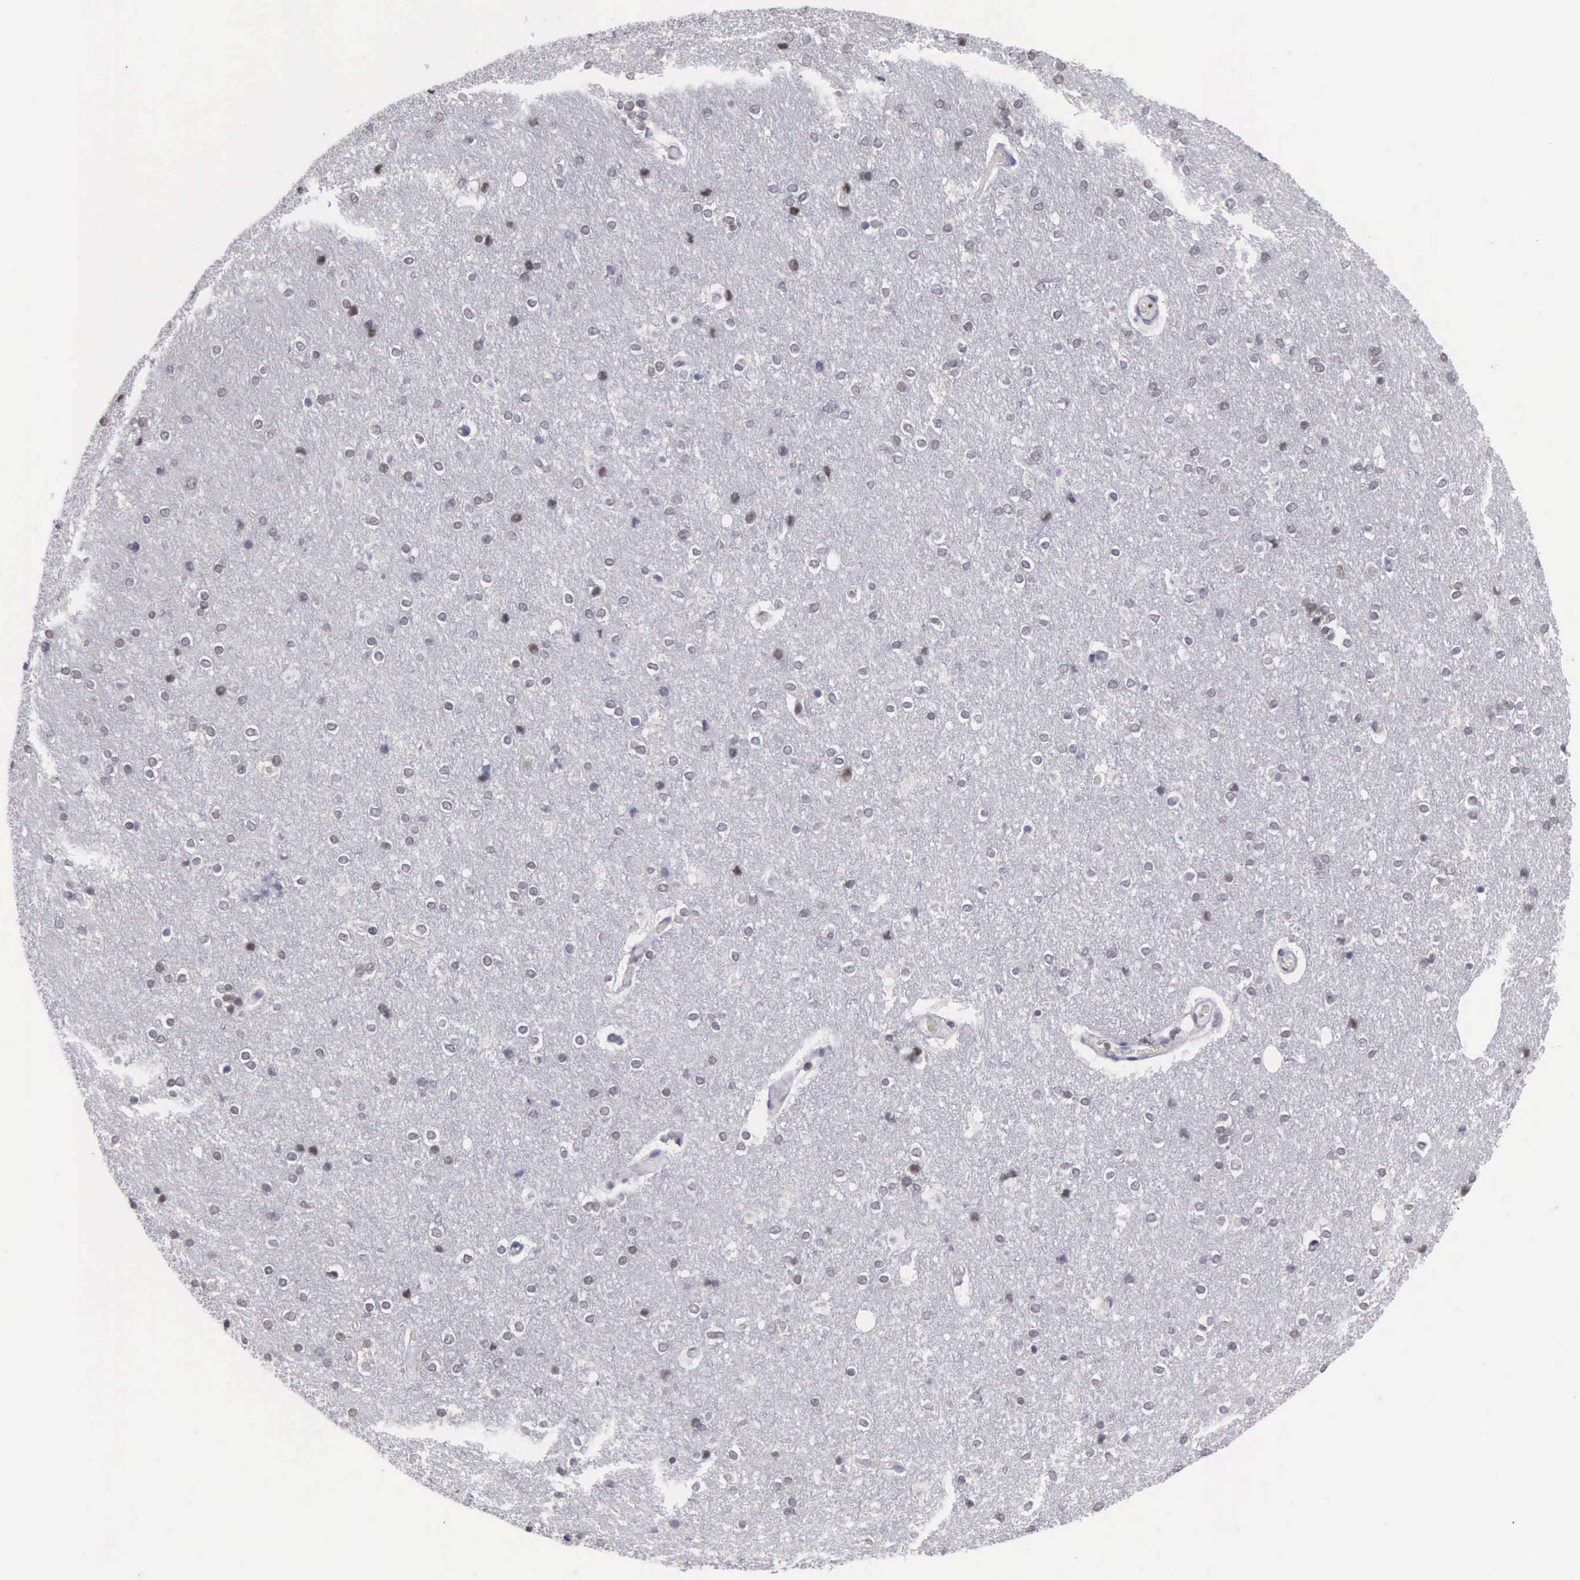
{"staining": {"intensity": "negative", "quantity": "none", "location": "none"}, "tissue": "cerebral cortex", "cell_type": "Endothelial cells", "image_type": "normal", "snomed": [{"axis": "morphology", "description": "Normal tissue, NOS"}, {"axis": "topography", "description": "Cerebral cortex"}], "caption": "Histopathology image shows no protein staining in endothelial cells of unremarkable cerebral cortex. The staining is performed using DAB (3,3'-diaminobenzidine) brown chromogen with nuclei counter-stained in using hematoxylin.", "gene": "VRK1", "patient": {"sex": "female", "age": 54}}